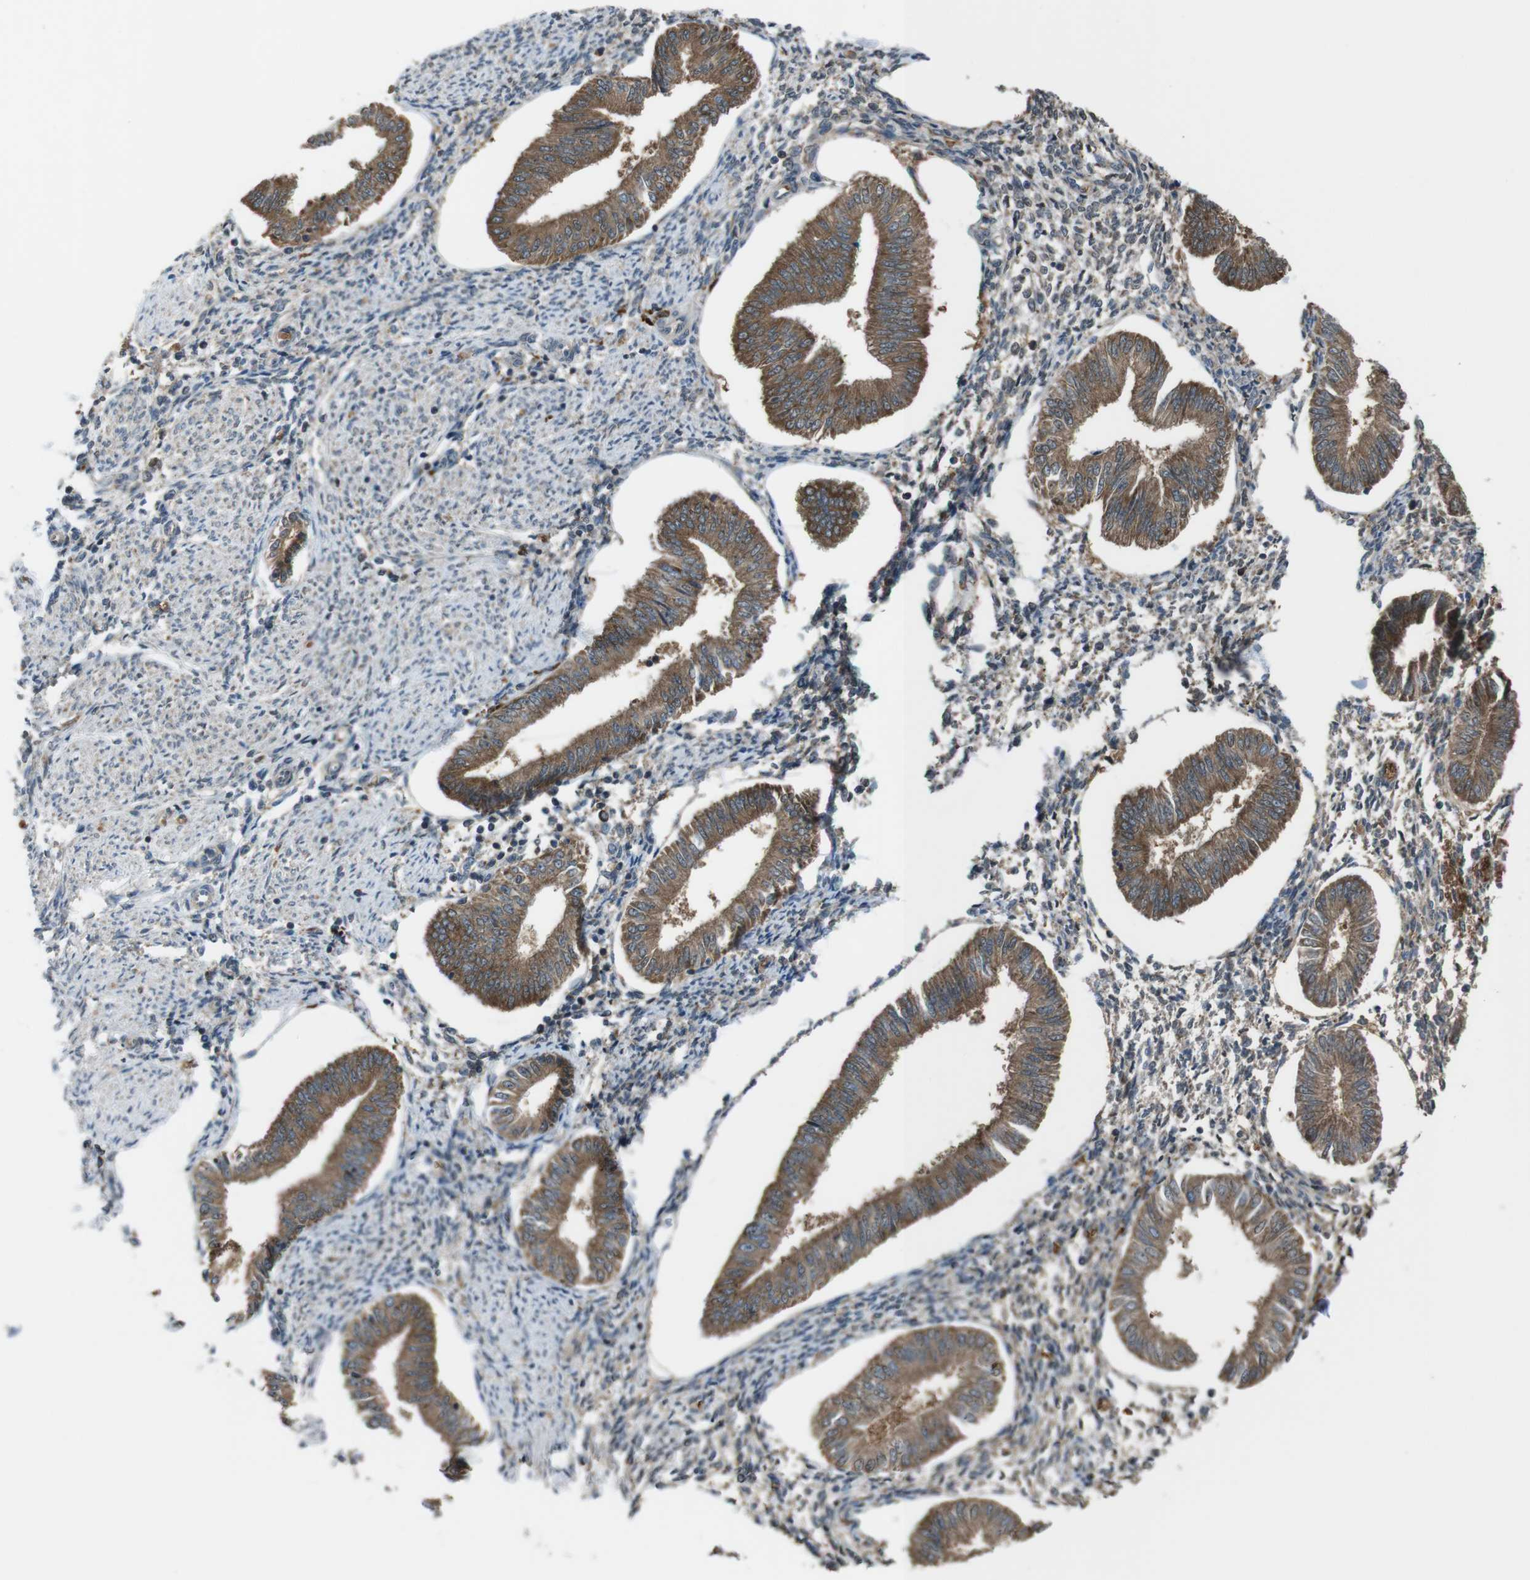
{"staining": {"intensity": "moderate", "quantity": "<25%", "location": "cytoplasmic/membranous"}, "tissue": "endometrium", "cell_type": "Cells in endometrial stroma", "image_type": "normal", "snomed": [{"axis": "morphology", "description": "Normal tissue, NOS"}, {"axis": "topography", "description": "Endometrium"}], "caption": "High-magnification brightfield microscopy of normal endometrium stained with DAB (brown) and counterstained with hematoxylin (blue). cells in endometrial stroma exhibit moderate cytoplasmic/membranous expression is identified in approximately<25% of cells.", "gene": "SSR3", "patient": {"sex": "female", "age": 50}}